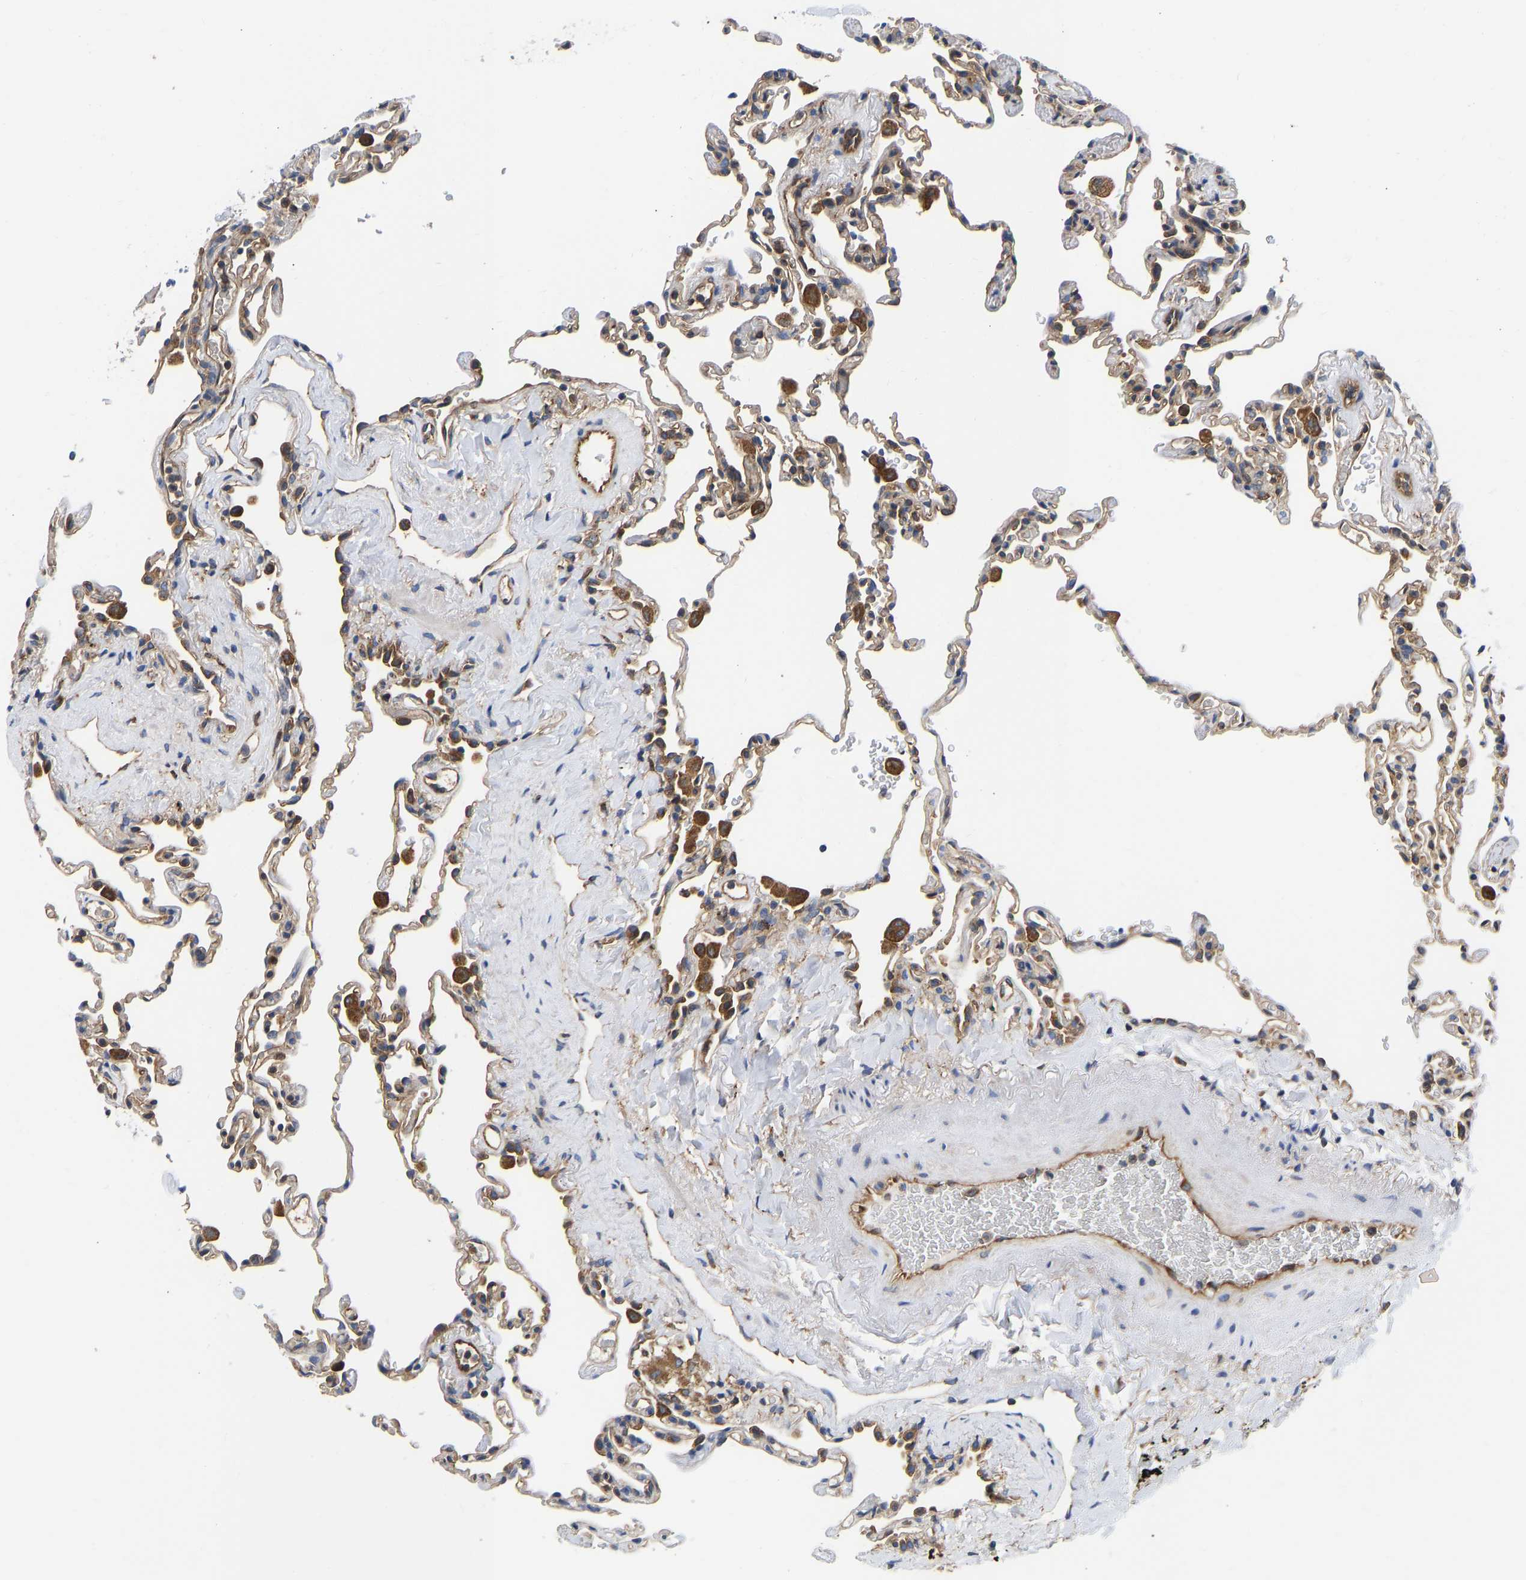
{"staining": {"intensity": "moderate", "quantity": "<25%", "location": "cytoplasmic/membranous"}, "tissue": "lung", "cell_type": "Alveolar cells", "image_type": "normal", "snomed": [{"axis": "morphology", "description": "Normal tissue, NOS"}, {"axis": "topography", "description": "Lung"}], "caption": "Benign lung demonstrates moderate cytoplasmic/membranous positivity in approximately <25% of alveolar cells.", "gene": "FLNB", "patient": {"sex": "male", "age": 59}}